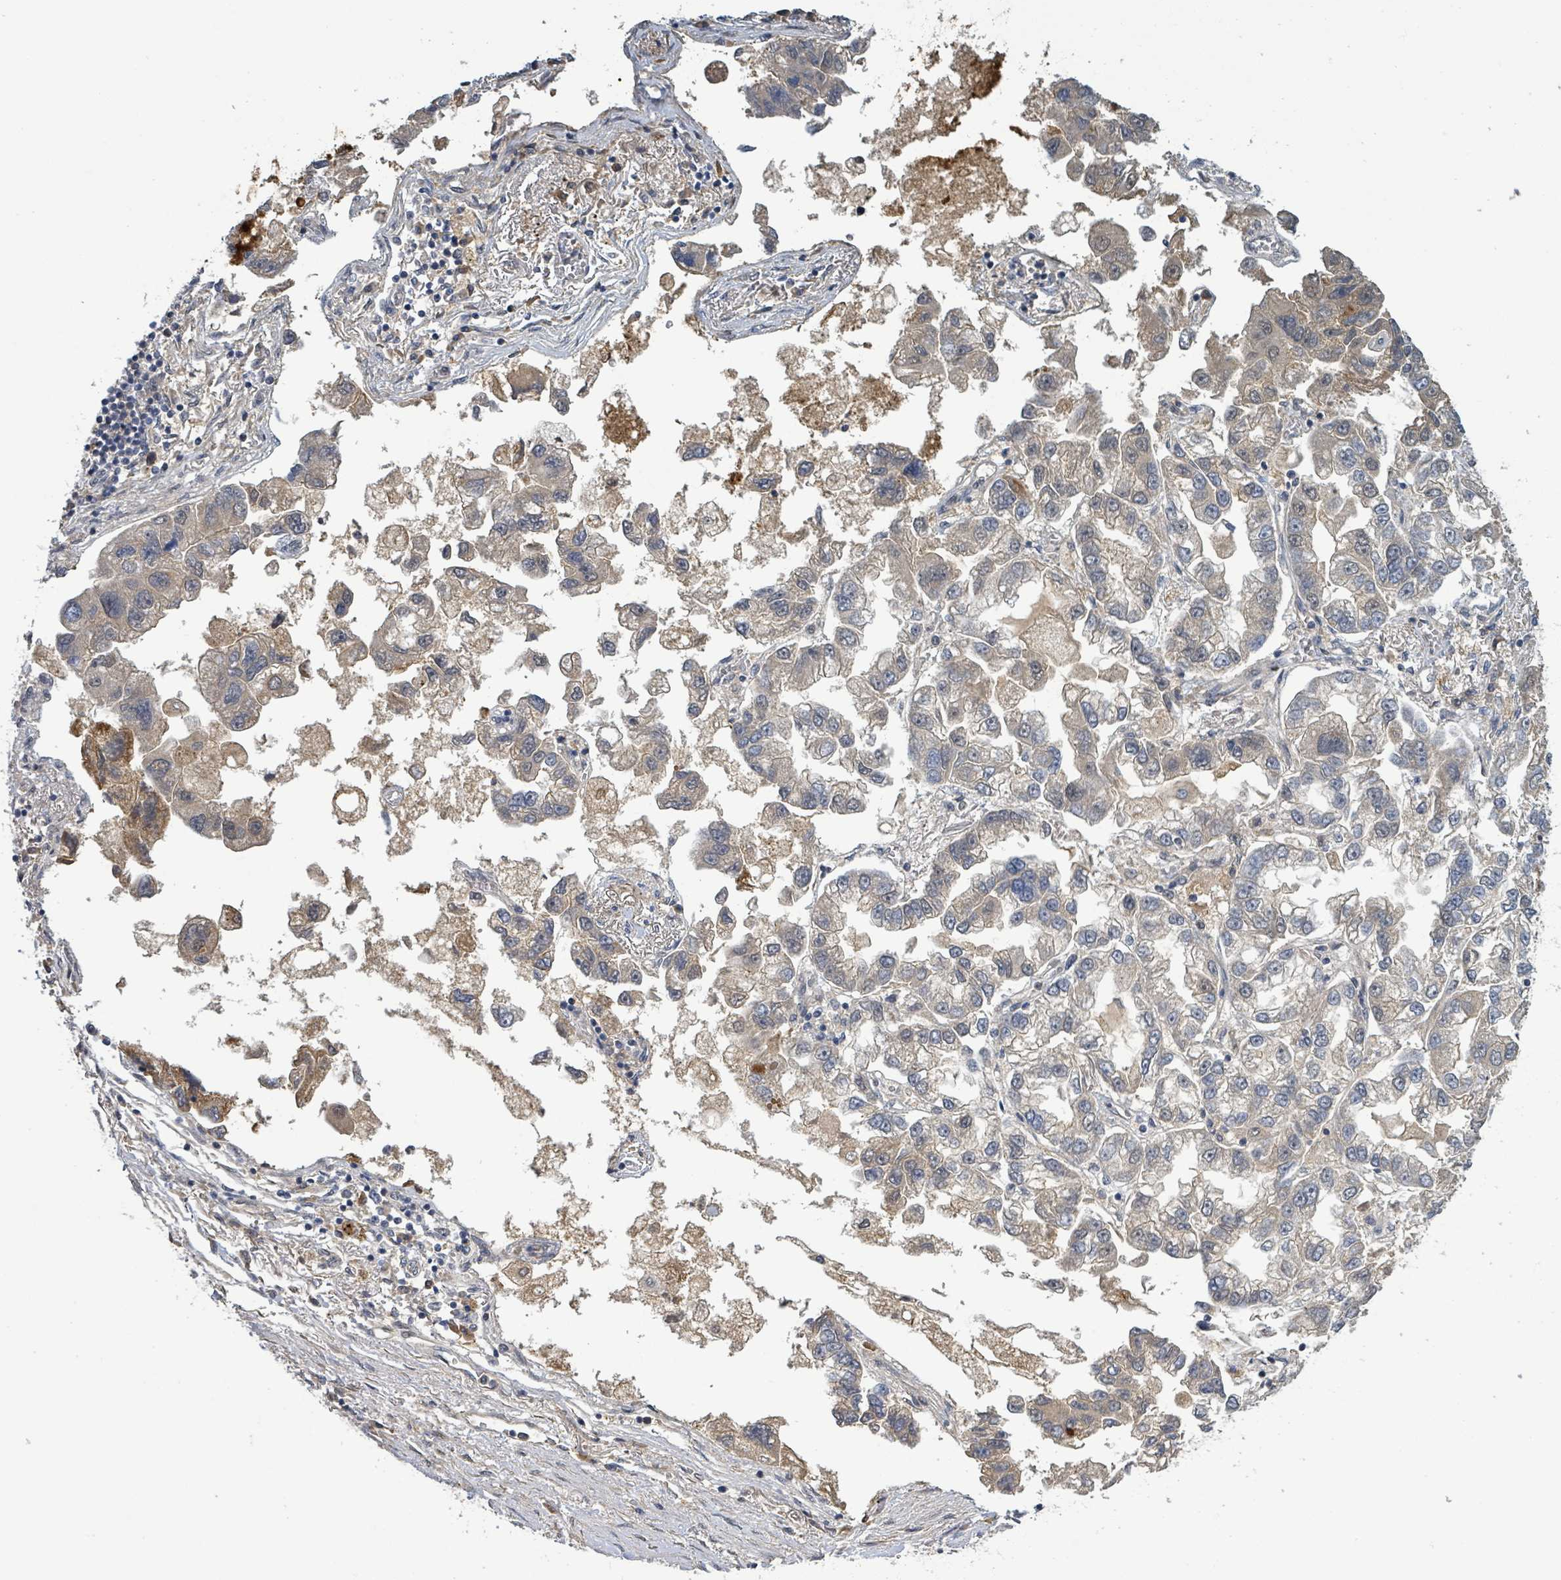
{"staining": {"intensity": "weak", "quantity": "25%-75%", "location": "cytoplasmic/membranous"}, "tissue": "lung cancer", "cell_type": "Tumor cells", "image_type": "cancer", "snomed": [{"axis": "morphology", "description": "Adenocarcinoma, NOS"}, {"axis": "topography", "description": "Lung"}], "caption": "A brown stain shows weak cytoplasmic/membranous positivity of a protein in human adenocarcinoma (lung) tumor cells.", "gene": "STARD4", "patient": {"sex": "female", "age": 54}}